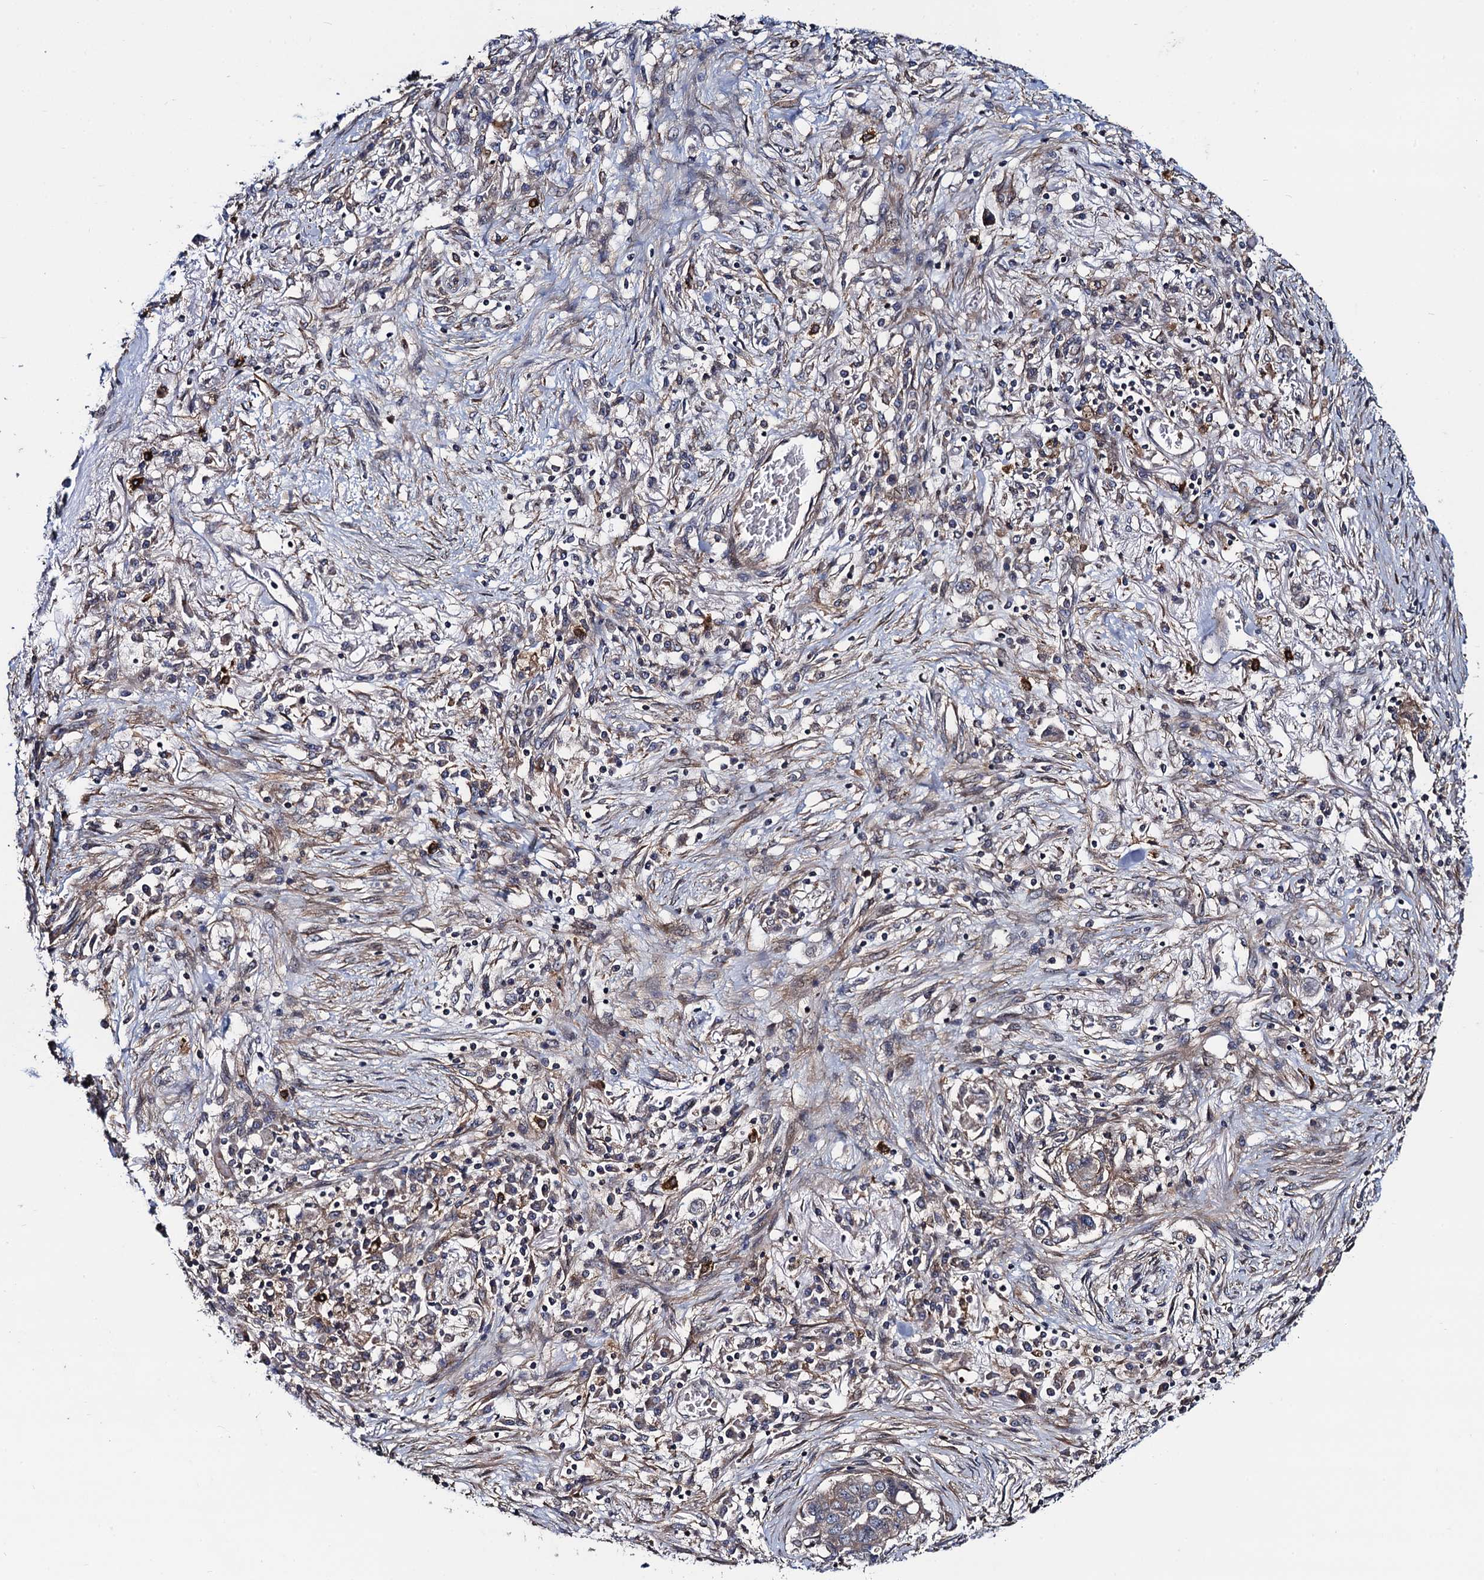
{"staining": {"intensity": "negative", "quantity": "none", "location": "none"}, "tissue": "lung cancer", "cell_type": "Tumor cells", "image_type": "cancer", "snomed": [{"axis": "morphology", "description": "Squamous cell carcinoma, NOS"}, {"axis": "topography", "description": "Lung"}], "caption": "A micrograph of human lung cancer is negative for staining in tumor cells. (DAB IHC visualized using brightfield microscopy, high magnification).", "gene": "KXD1", "patient": {"sex": "male", "age": 74}}